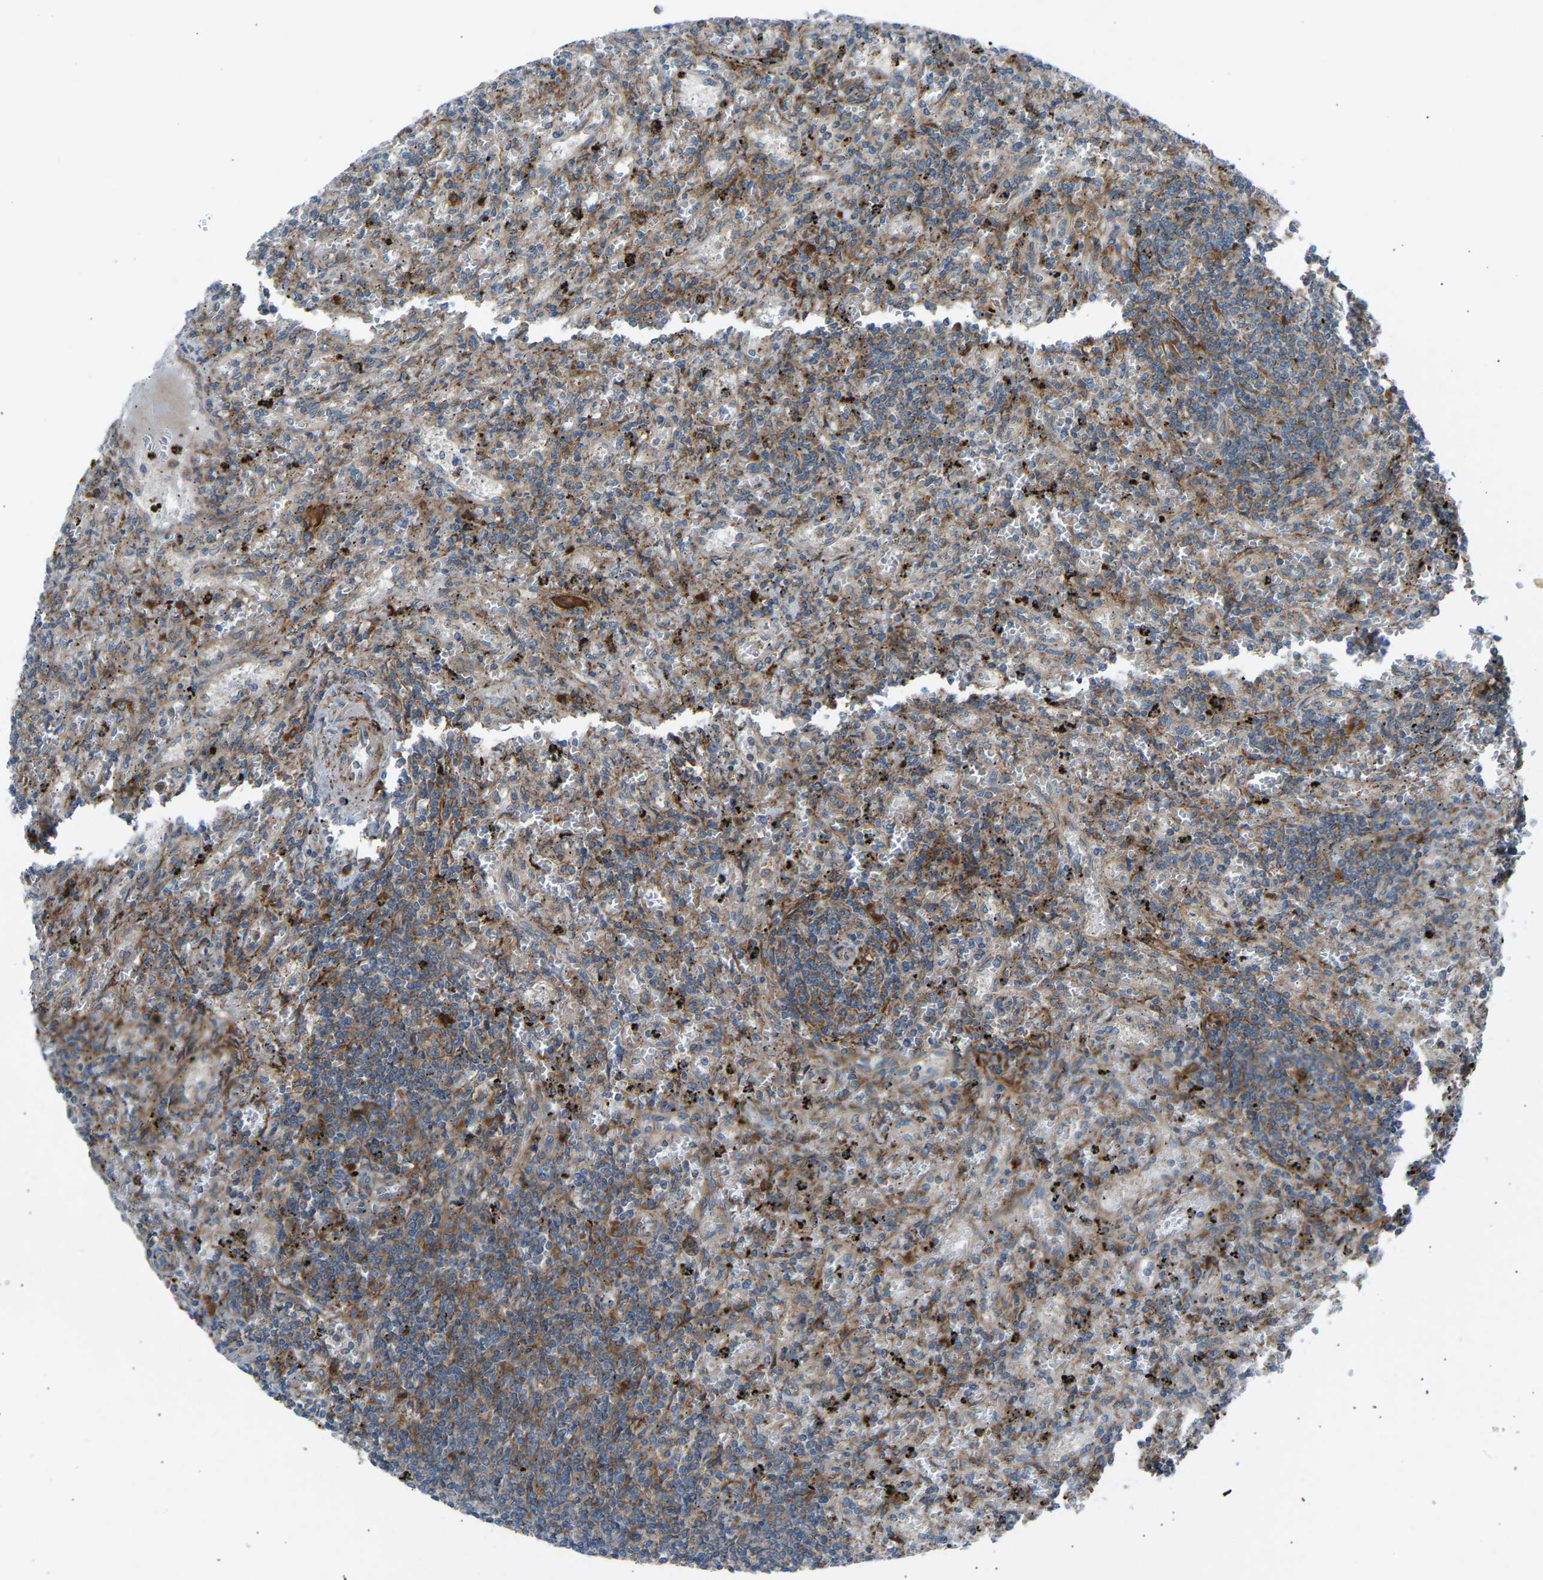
{"staining": {"intensity": "moderate", "quantity": "25%-75%", "location": "cytoplasmic/membranous"}, "tissue": "lymphoma", "cell_type": "Tumor cells", "image_type": "cancer", "snomed": [{"axis": "morphology", "description": "Malignant lymphoma, non-Hodgkin's type, Low grade"}, {"axis": "topography", "description": "Spleen"}], "caption": "Tumor cells demonstrate medium levels of moderate cytoplasmic/membranous staining in about 25%-75% of cells in human lymphoma.", "gene": "VPS41", "patient": {"sex": "male", "age": 76}}